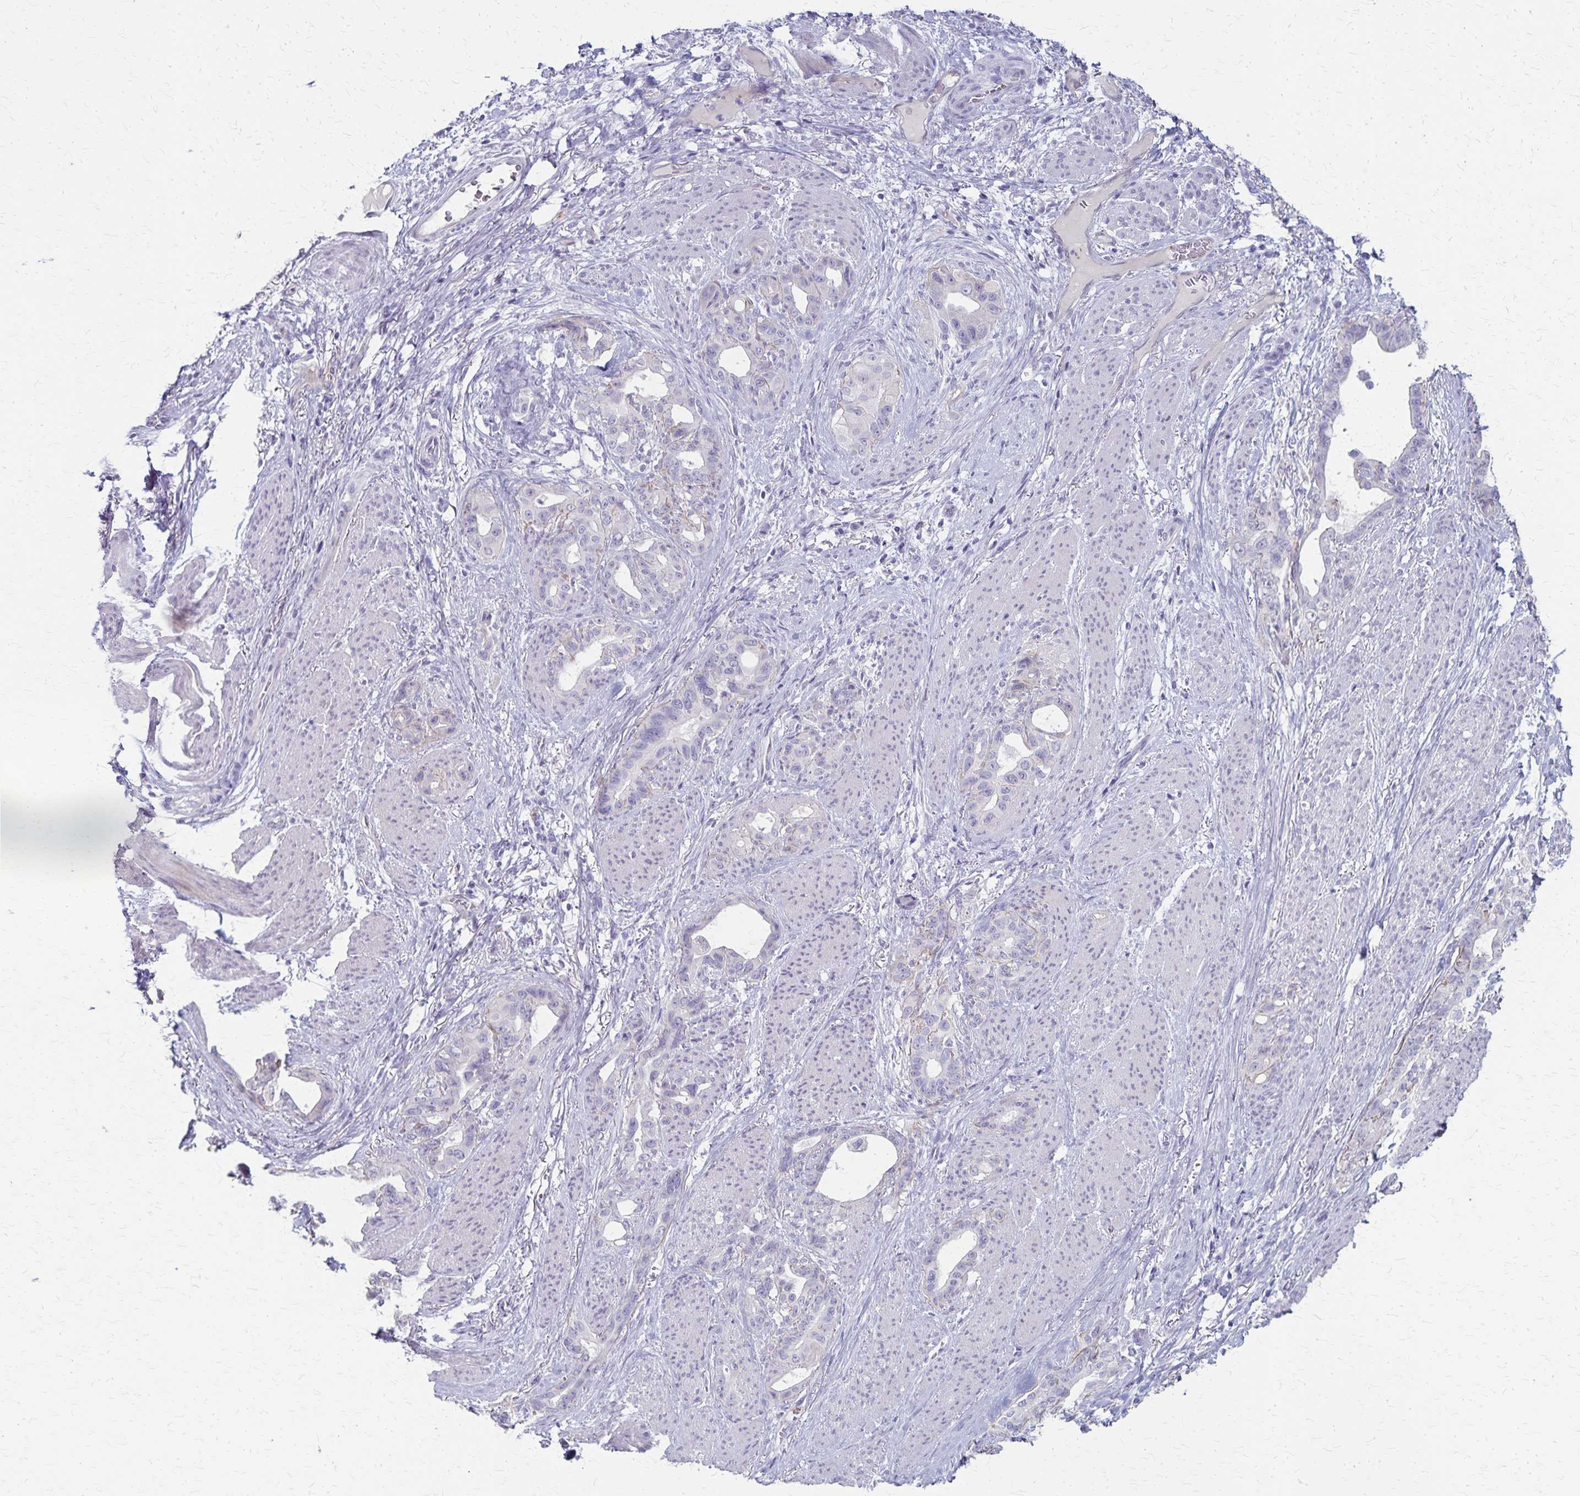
{"staining": {"intensity": "negative", "quantity": "none", "location": "none"}, "tissue": "stomach cancer", "cell_type": "Tumor cells", "image_type": "cancer", "snomed": [{"axis": "morphology", "description": "Normal tissue, NOS"}, {"axis": "morphology", "description": "Adenocarcinoma, NOS"}, {"axis": "topography", "description": "Esophagus"}, {"axis": "topography", "description": "Stomach, upper"}], "caption": "Tumor cells are negative for brown protein staining in stomach cancer.", "gene": "RASL10B", "patient": {"sex": "male", "age": 62}}